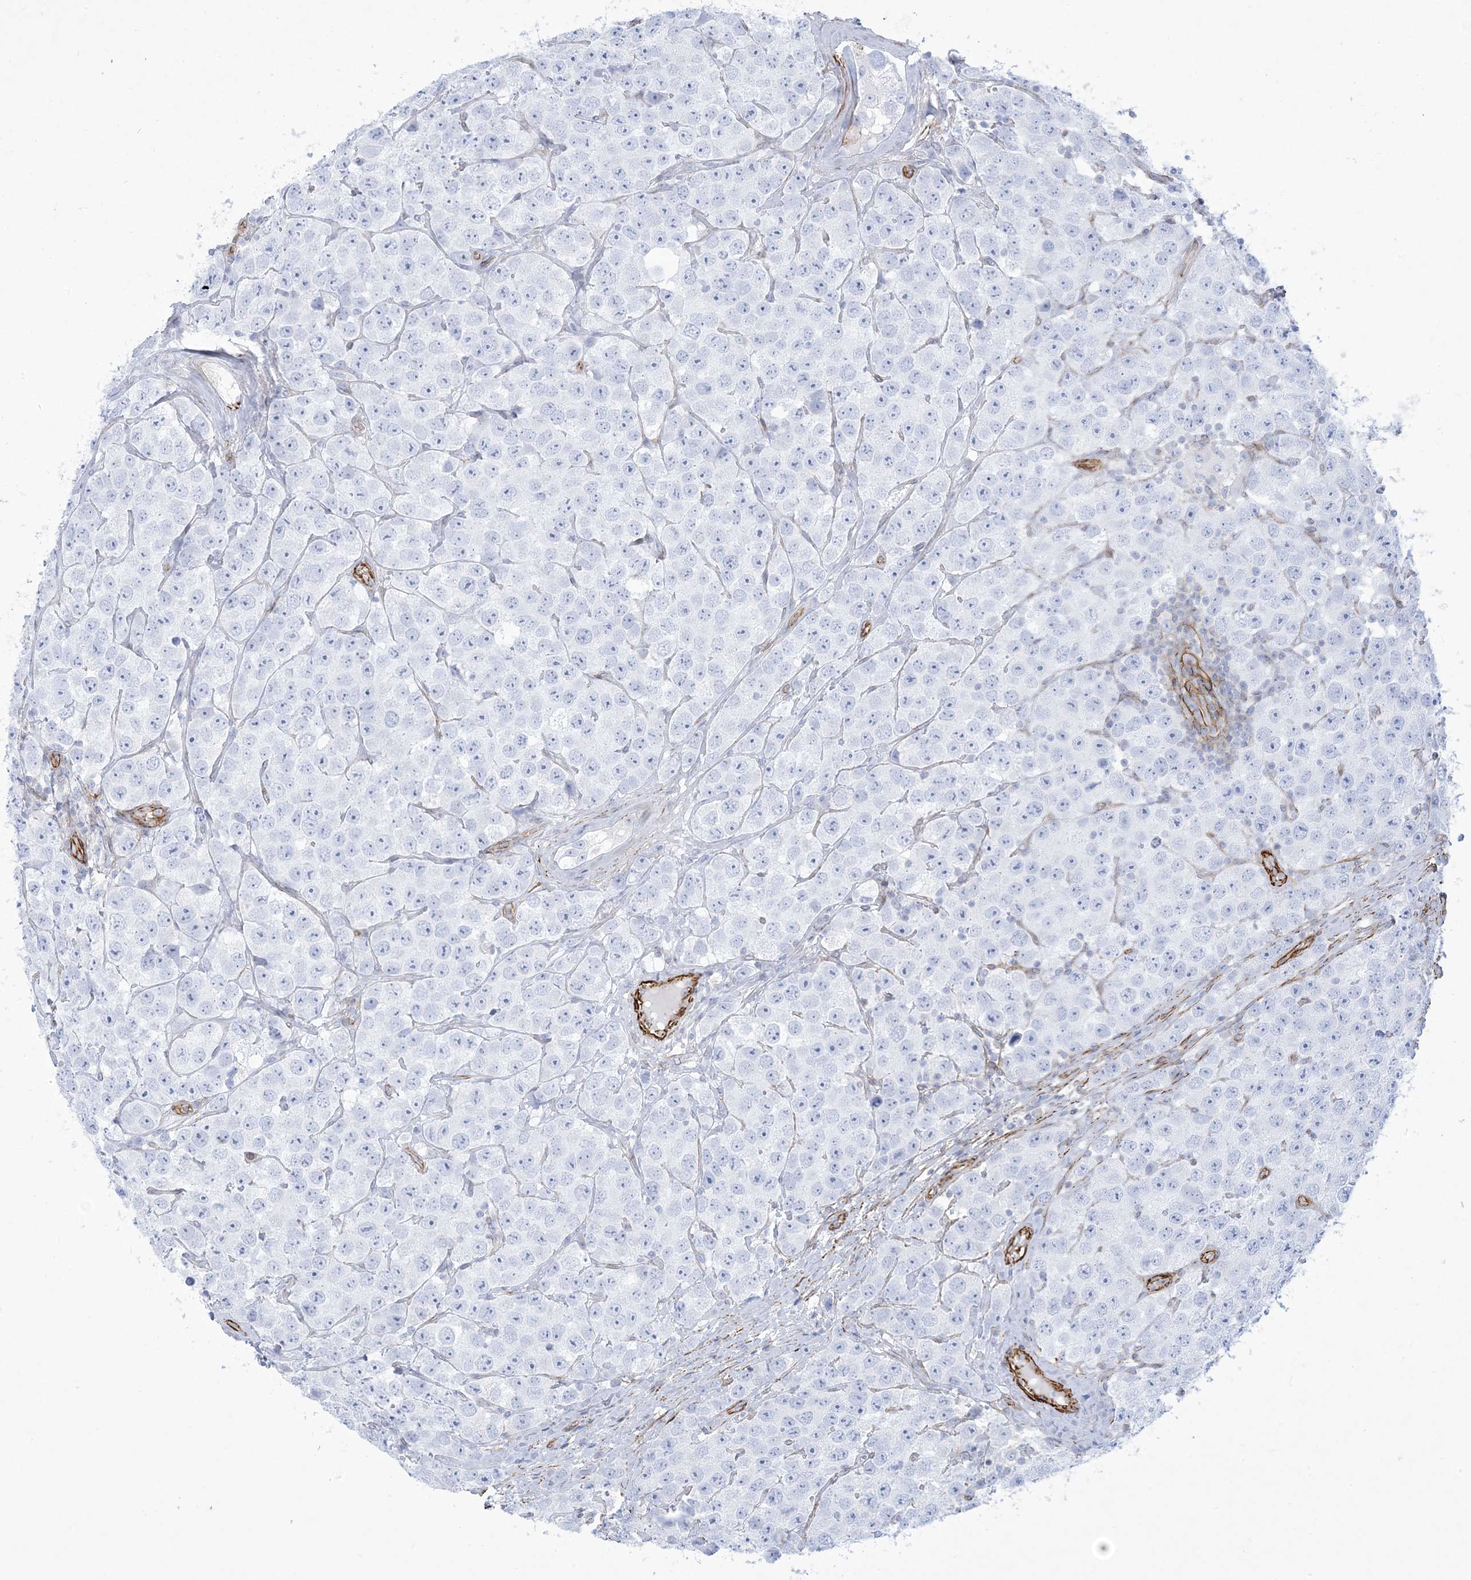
{"staining": {"intensity": "negative", "quantity": "none", "location": "none"}, "tissue": "testis cancer", "cell_type": "Tumor cells", "image_type": "cancer", "snomed": [{"axis": "morphology", "description": "Seminoma, NOS"}, {"axis": "topography", "description": "Testis"}], "caption": "DAB immunohistochemical staining of seminoma (testis) shows no significant positivity in tumor cells. The staining is performed using DAB (3,3'-diaminobenzidine) brown chromogen with nuclei counter-stained in using hematoxylin.", "gene": "B3GNT7", "patient": {"sex": "male", "age": 28}}